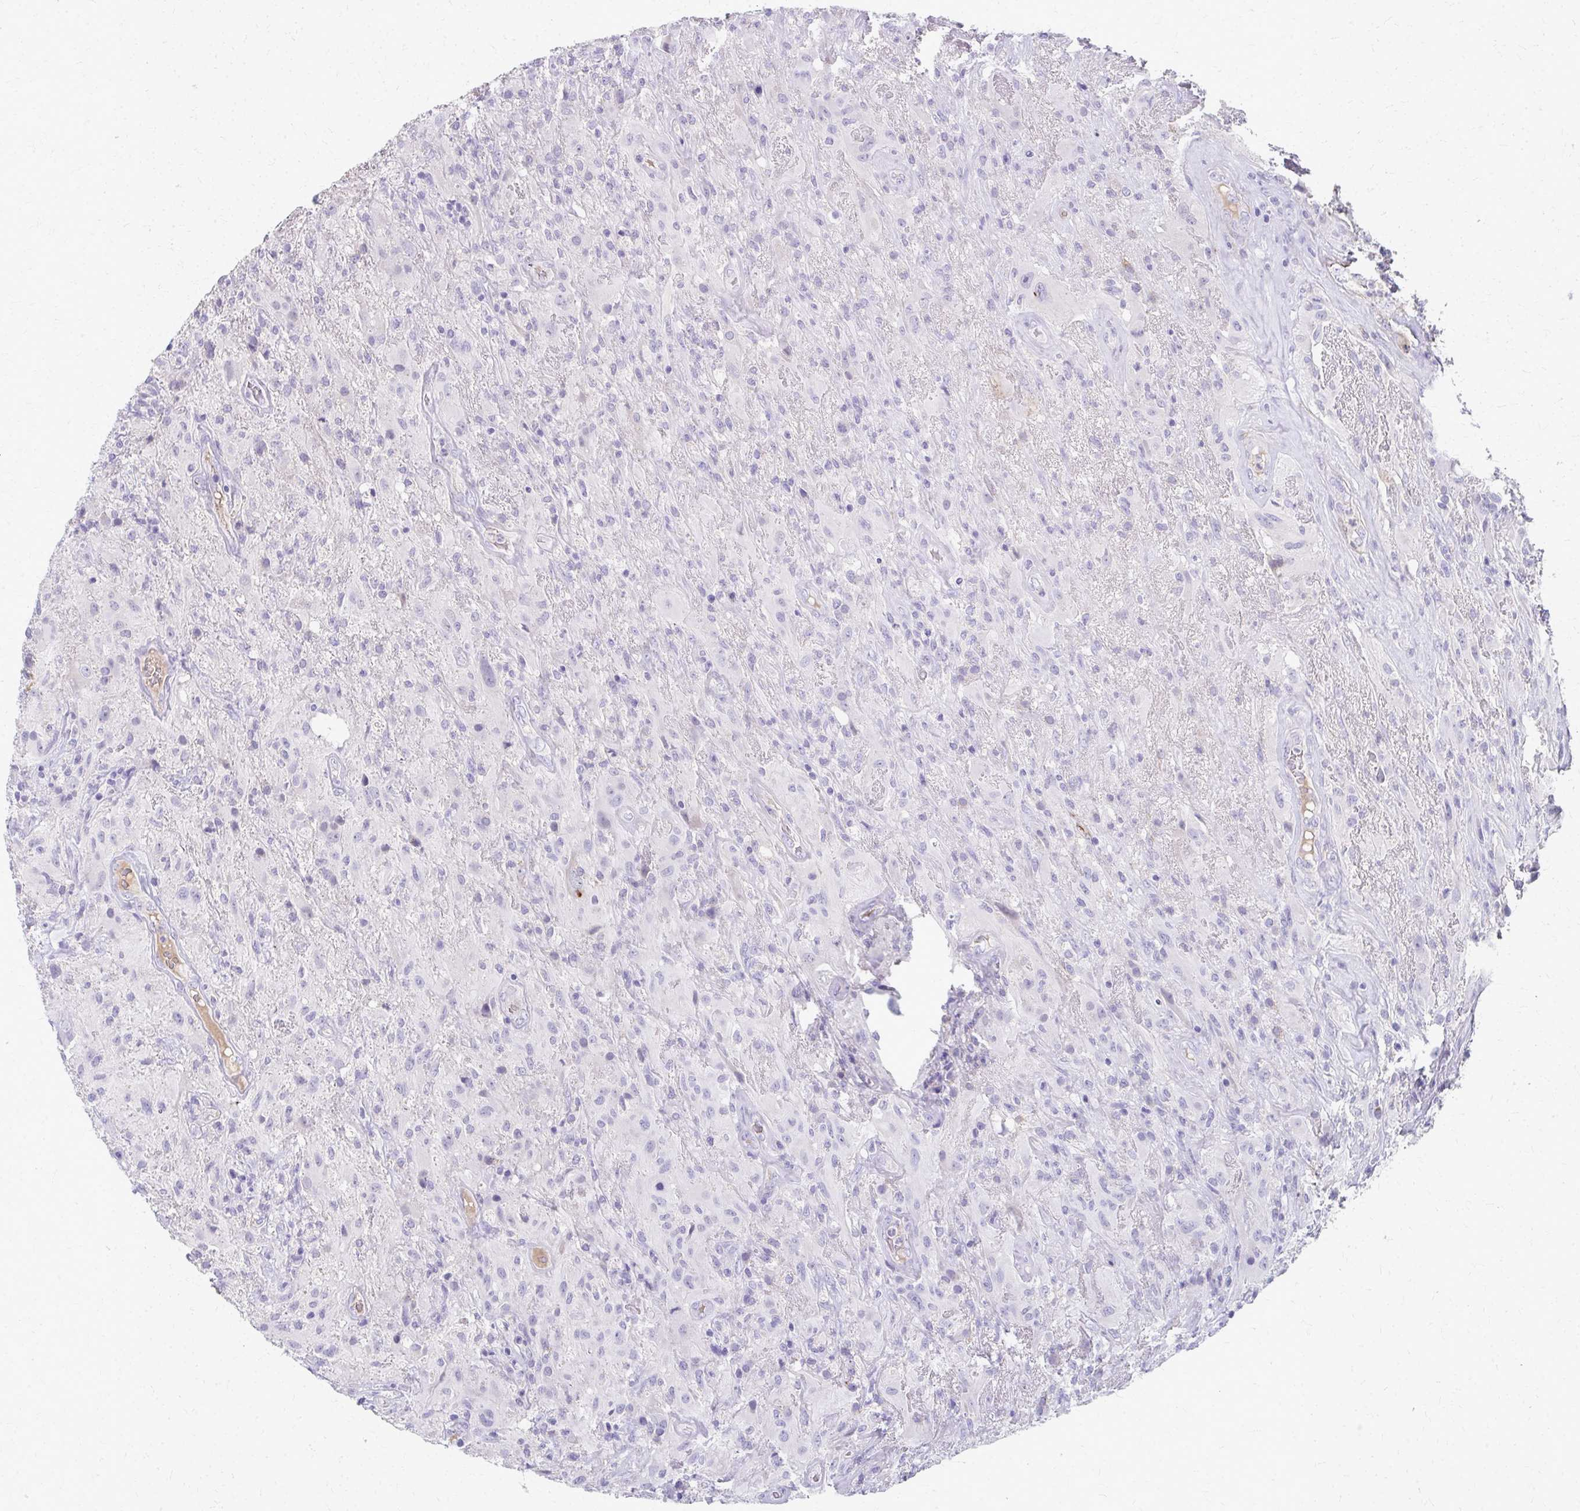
{"staining": {"intensity": "negative", "quantity": "none", "location": "none"}, "tissue": "glioma", "cell_type": "Tumor cells", "image_type": "cancer", "snomed": [{"axis": "morphology", "description": "Glioma, malignant, High grade"}, {"axis": "topography", "description": "Brain"}], "caption": "There is no significant expression in tumor cells of malignant high-grade glioma. (Stains: DAB IHC with hematoxylin counter stain, Microscopy: brightfield microscopy at high magnification).", "gene": "ADIPOQ", "patient": {"sex": "male", "age": 46}}